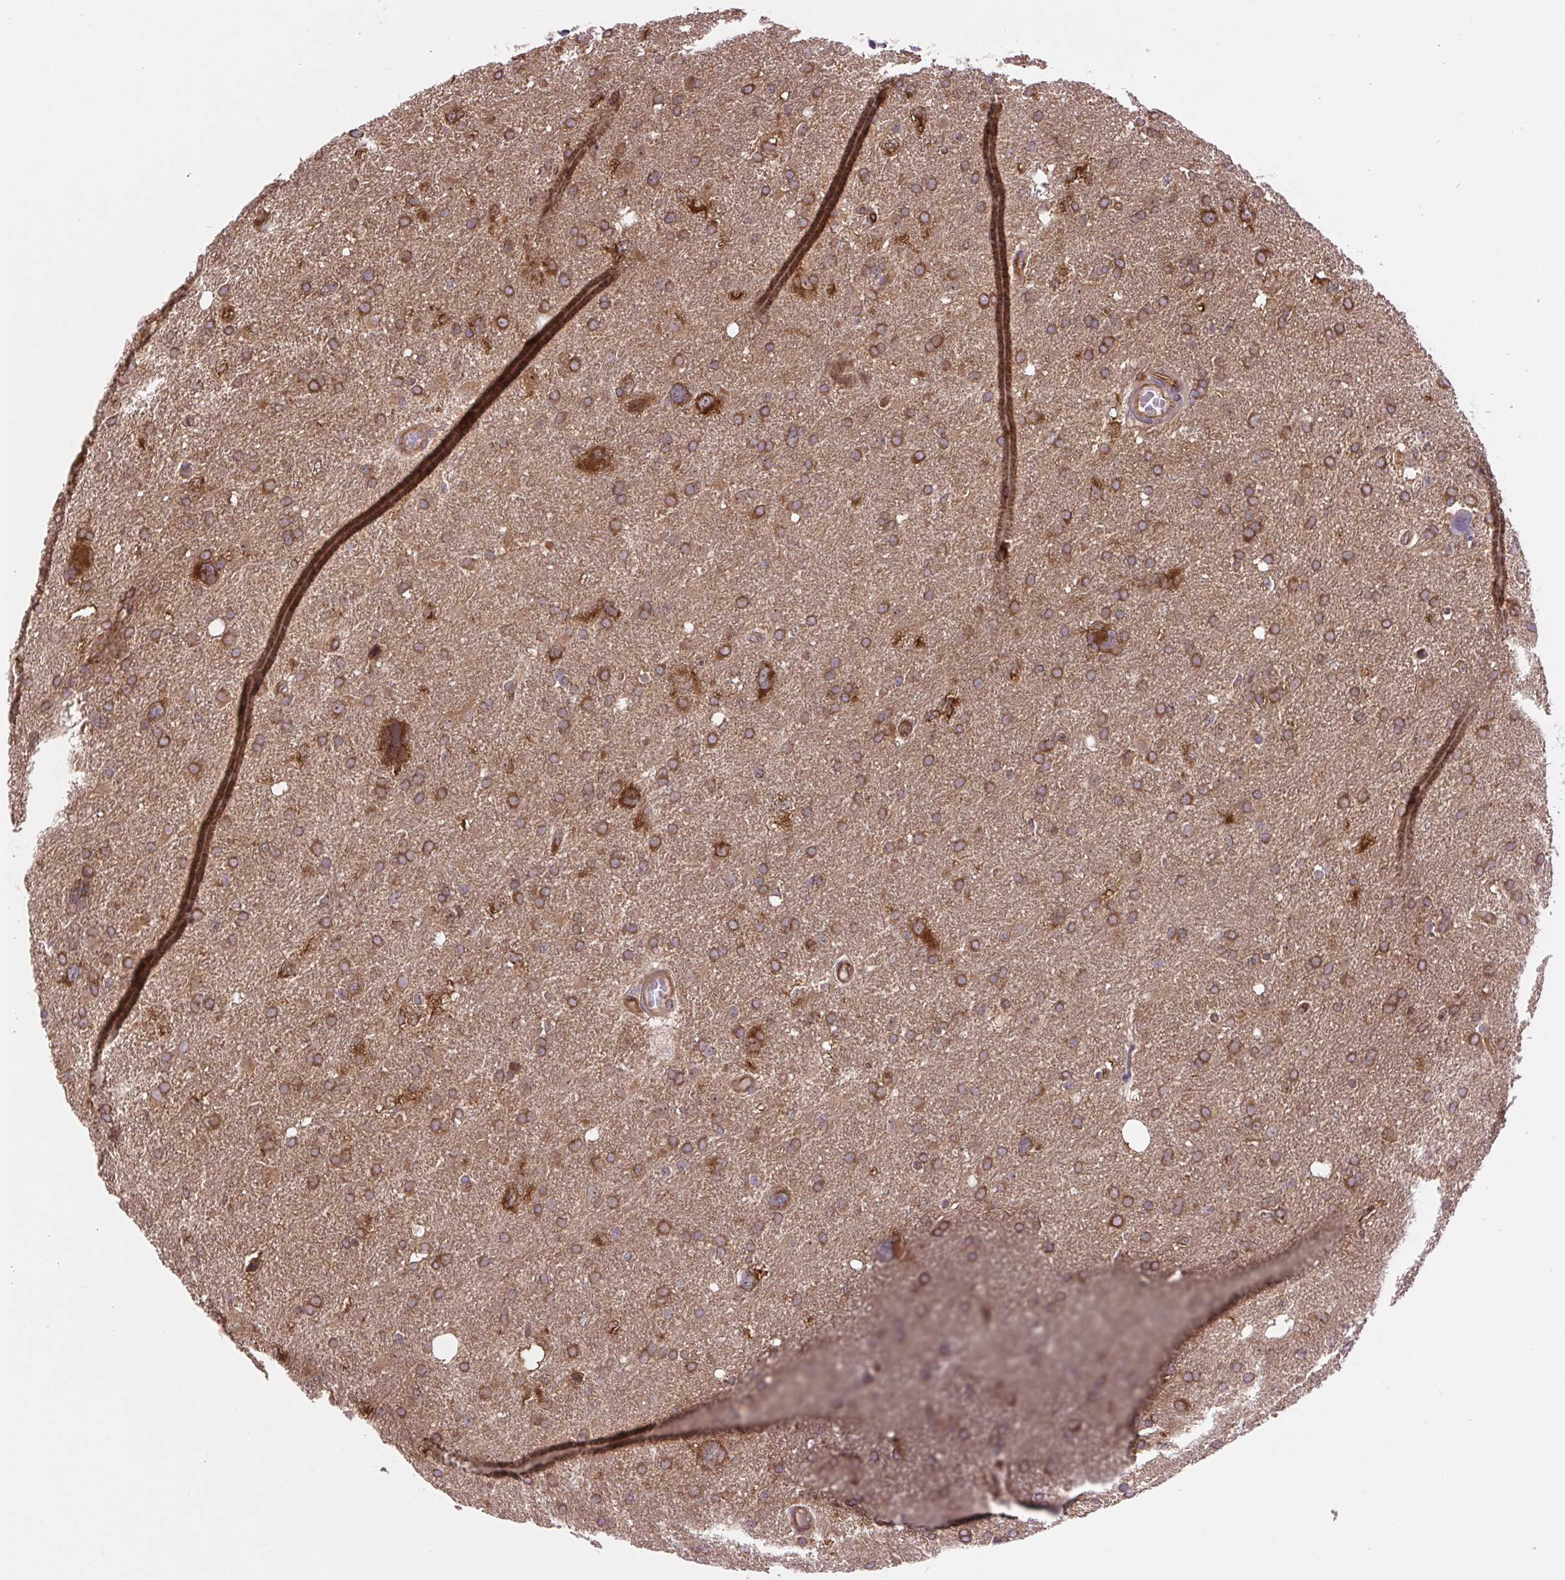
{"staining": {"intensity": "moderate", "quantity": ">75%", "location": "cytoplasmic/membranous"}, "tissue": "glioma", "cell_type": "Tumor cells", "image_type": "cancer", "snomed": [{"axis": "morphology", "description": "Glioma, malignant, High grade"}, {"axis": "topography", "description": "Brain"}], "caption": "Protein staining reveals moderate cytoplasmic/membranous staining in approximately >75% of tumor cells in malignant glioma (high-grade).", "gene": "PLCG1", "patient": {"sex": "male", "age": 61}}